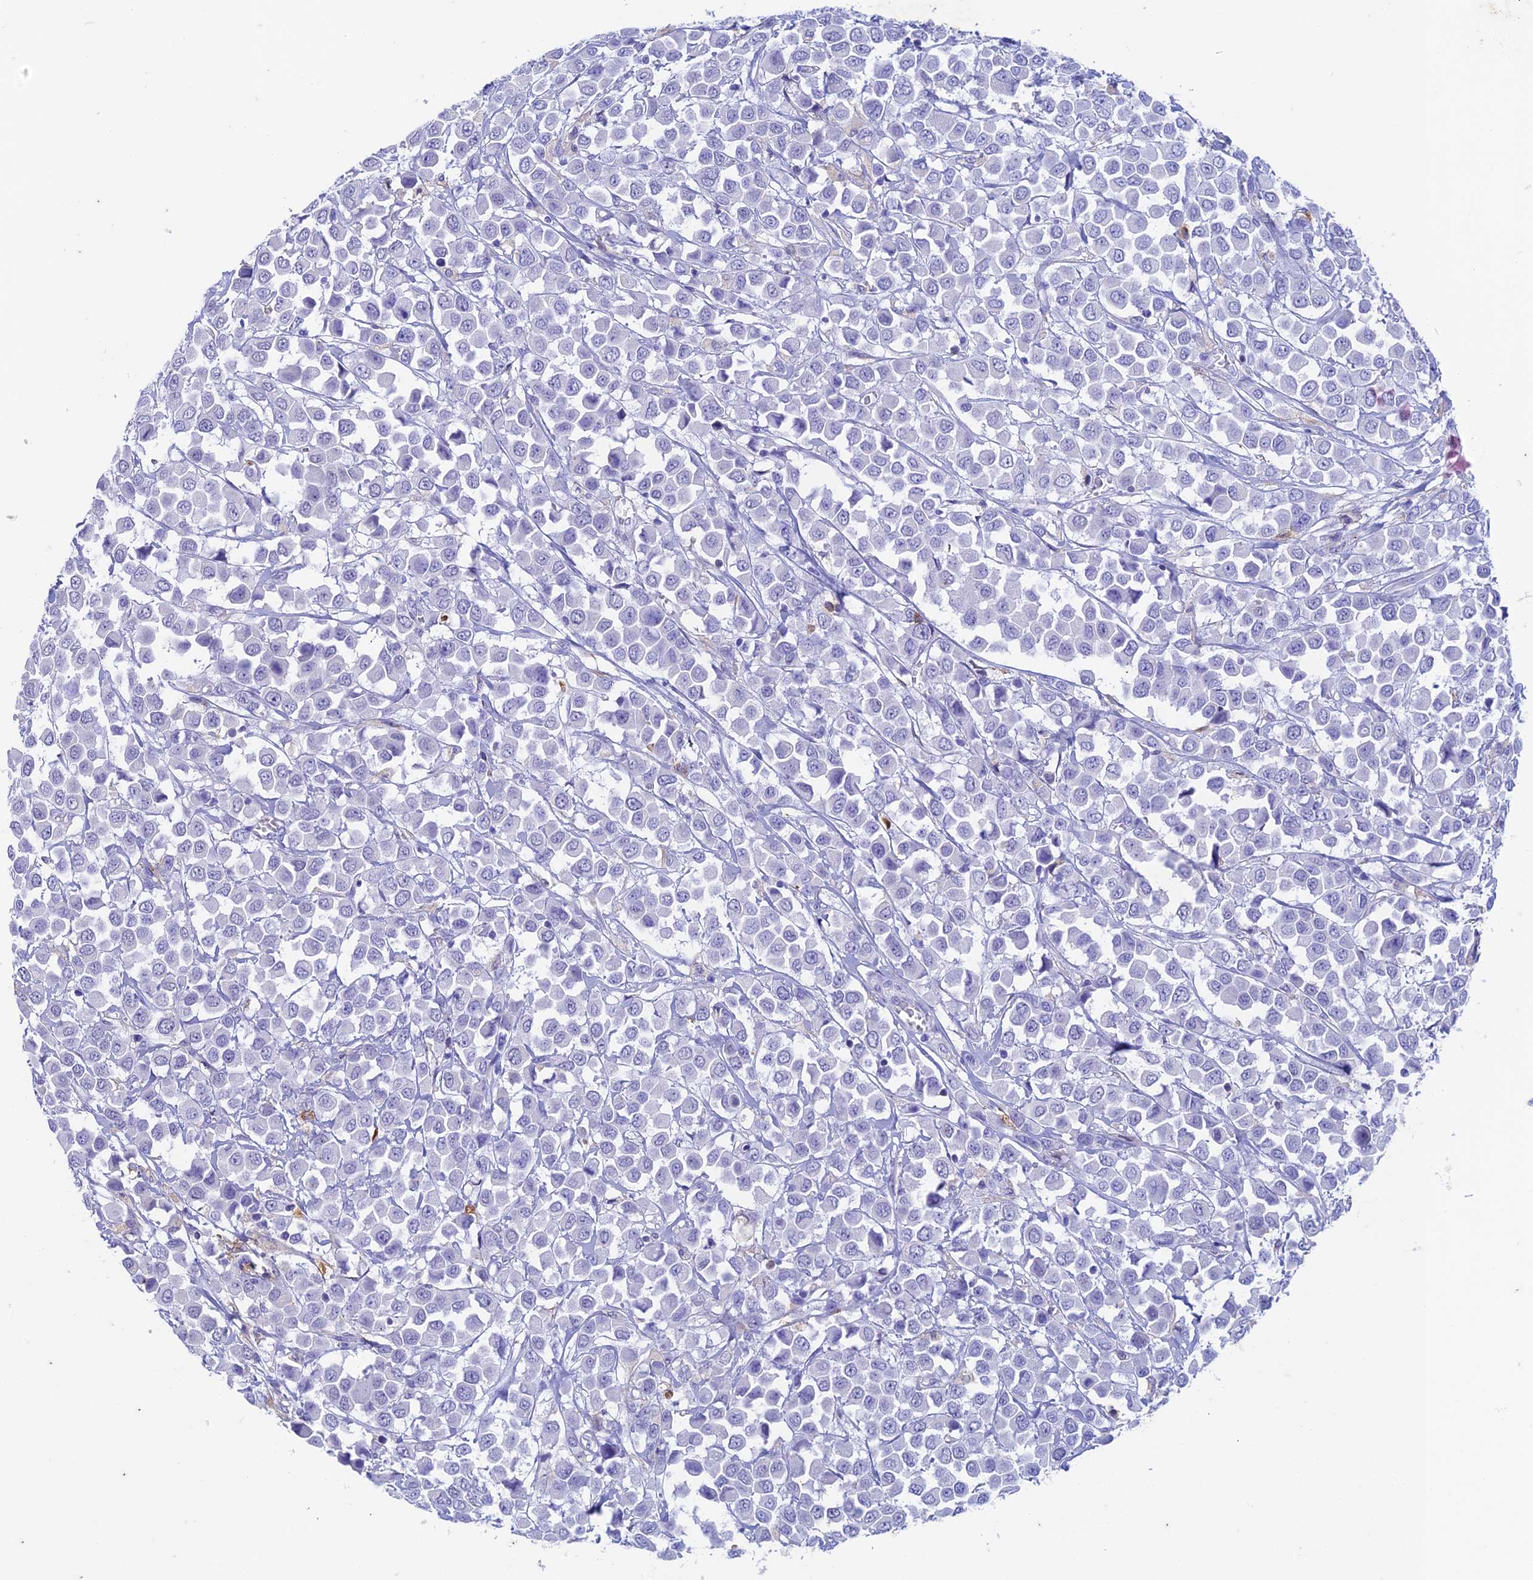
{"staining": {"intensity": "negative", "quantity": "none", "location": "none"}, "tissue": "breast cancer", "cell_type": "Tumor cells", "image_type": "cancer", "snomed": [{"axis": "morphology", "description": "Duct carcinoma"}, {"axis": "topography", "description": "Breast"}], "caption": "The histopathology image reveals no significant positivity in tumor cells of breast intraductal carcinoma. (Brightfield microscopy of DAB (3,3'-diaminobenzidine) immunohistochemistry (IHC) at high magnification).", "gene": "FGF7", "patient": {"sex": "female", "age": 61}}